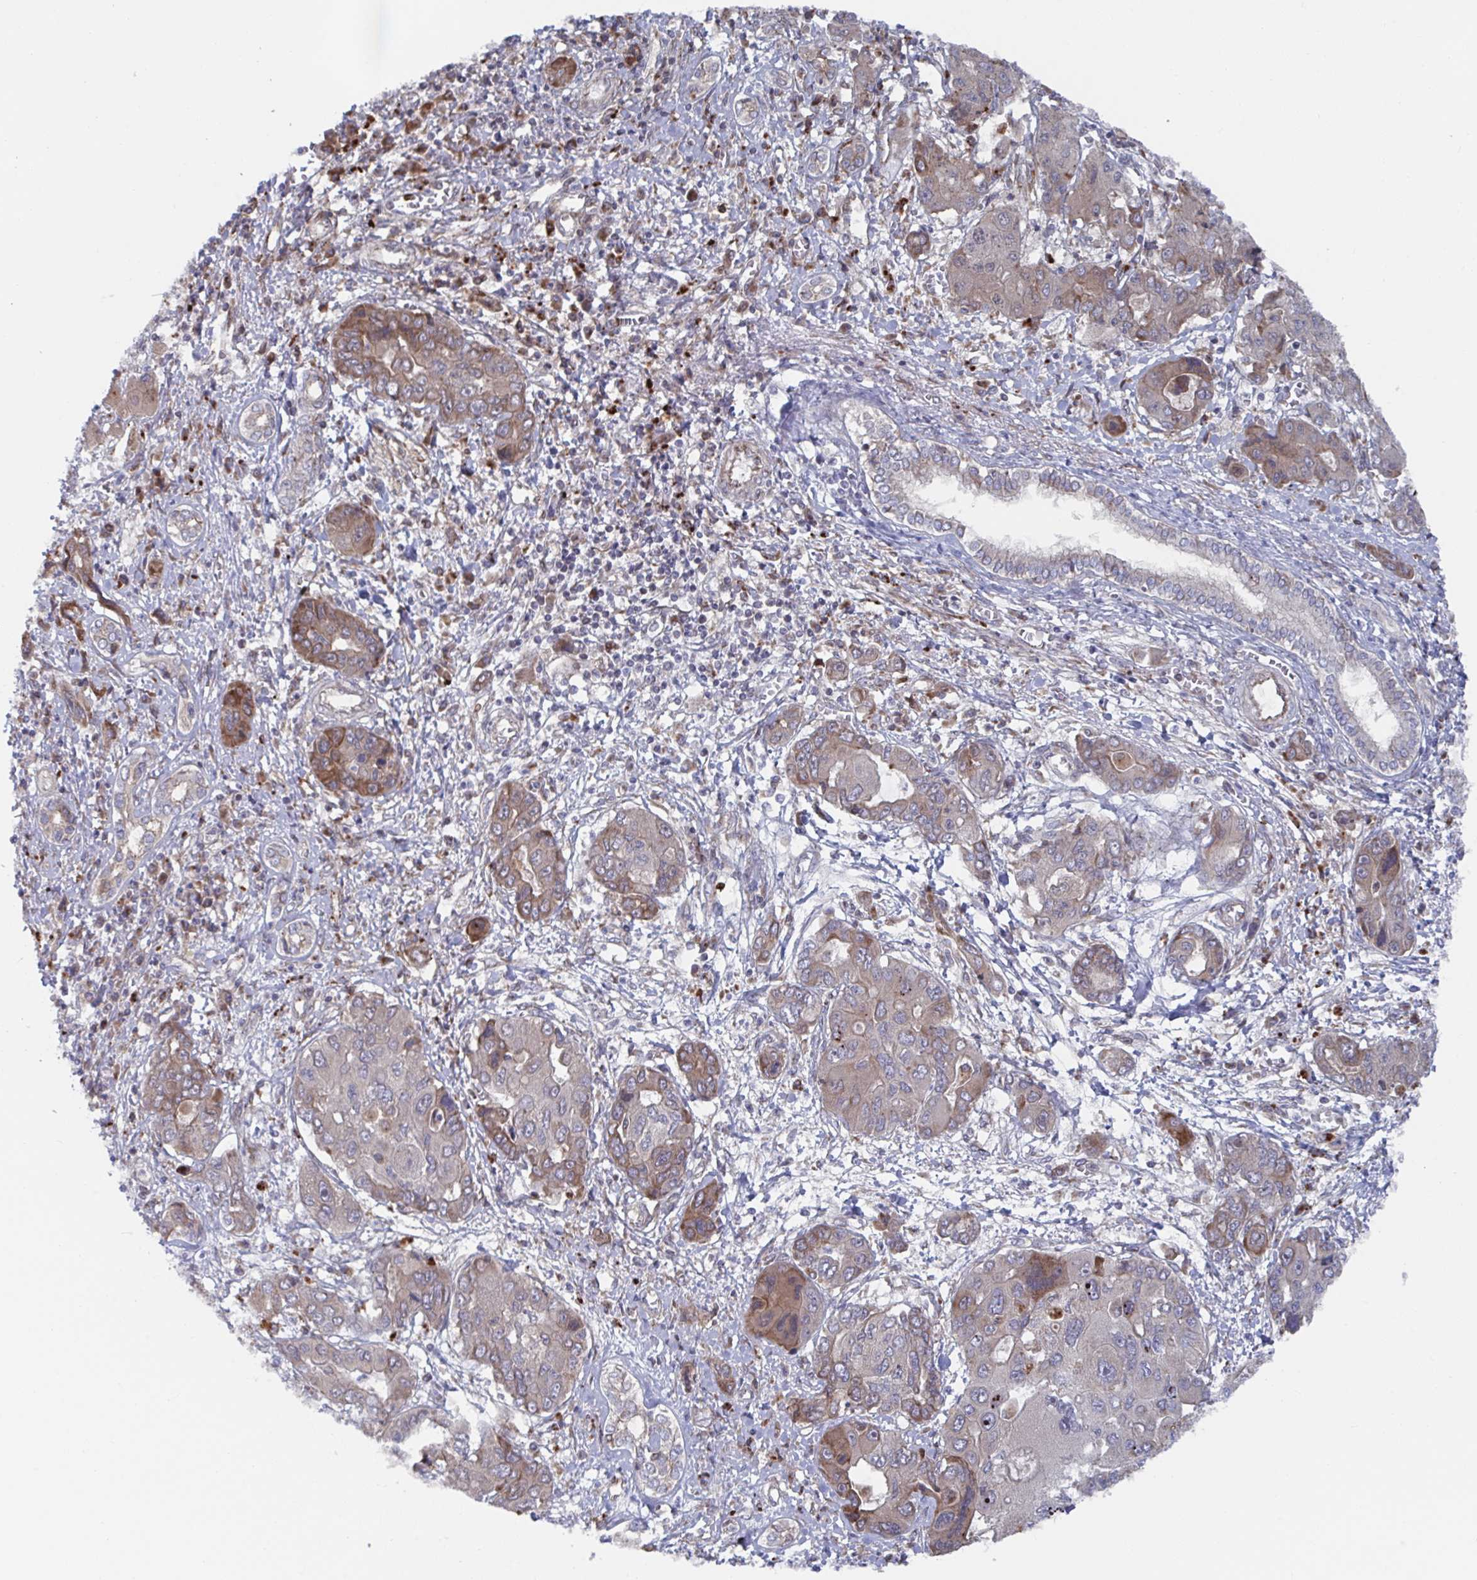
{"staining": {"intensity": "moderate", "quantity": "25%-75%", "location": "cytoplasmic/membranous"}, "tissue": "liver cancer", "cell_type": "Tumor cells", "image_type": "cancer", "snomed": [{"axis": "morphology", "description": "Cholangiocarcinoma"}, {"axis": "topography", "description": "Liver"}], "caption": "Protein analysis of liver cancer (cholangiocarcinoma) tissue shows moderate cytoplasmic/membranous expression in about 25%-75% of tumor cells.", "gene": "FJX1", "patient": {"sex": "male", "age": 67}}